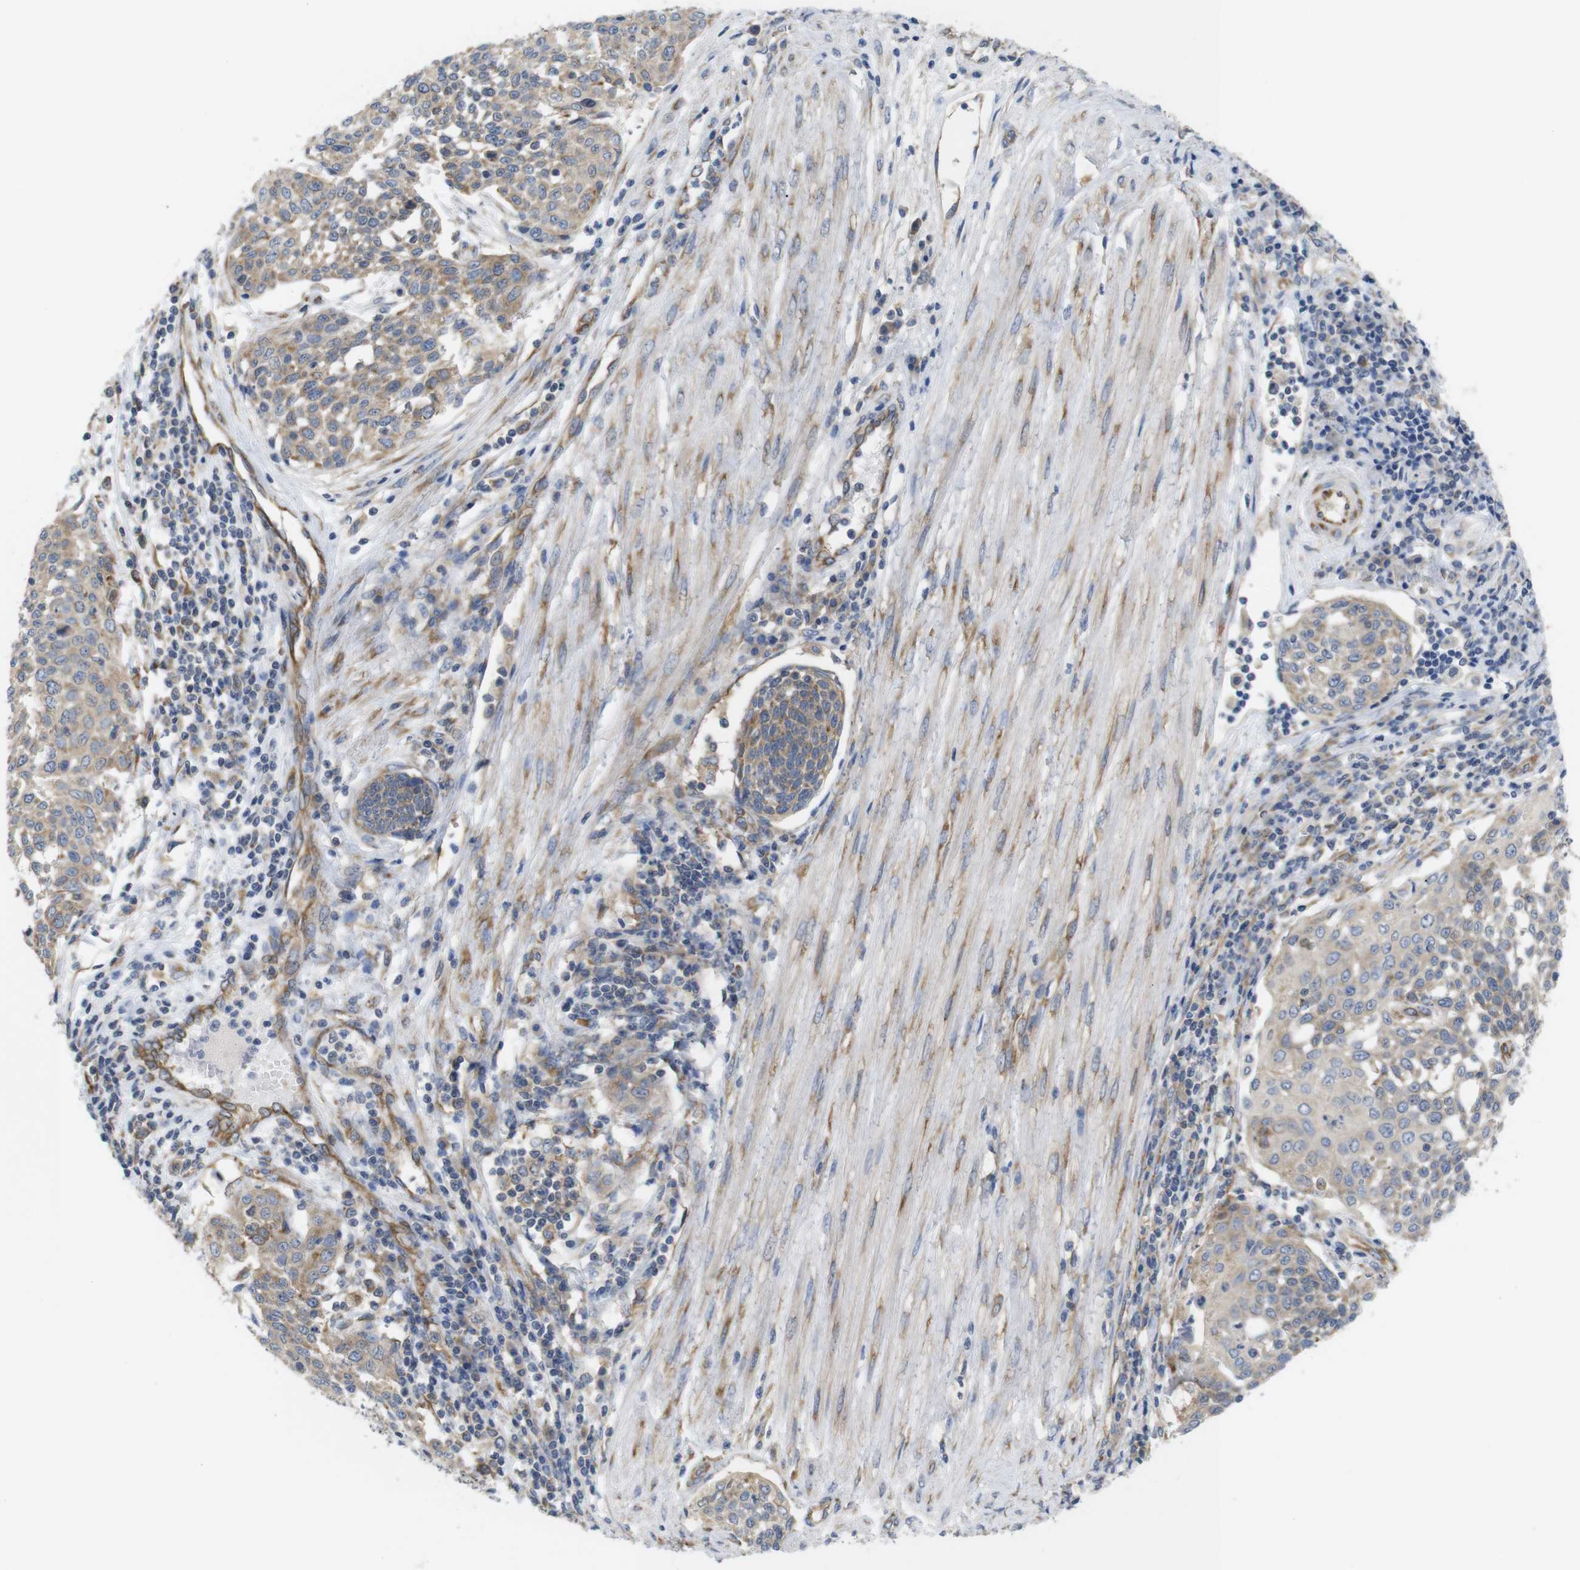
{"staining": {"intensity": "weak", "quantity": "25%-75%", "location": "cytoplasmic/membranous"}, "tissue": "cervical cancer", "cell_type": "Tumor cells", "image_type": "cancer", "snomed": [{"axis": "morphology", "description": "Squamous cell carcinoma, NOS"}, {"axis": "topography", "description": "Cervix"}], "caption": "Human cervical squamous cell carcinoma stained with a brown dye reveals weak cytoplasmic/membranous positive positivity in about 25%-75% of tumor cells.", "gene": "PCNX2", "patient": {"sex": "female", "age": 34}}